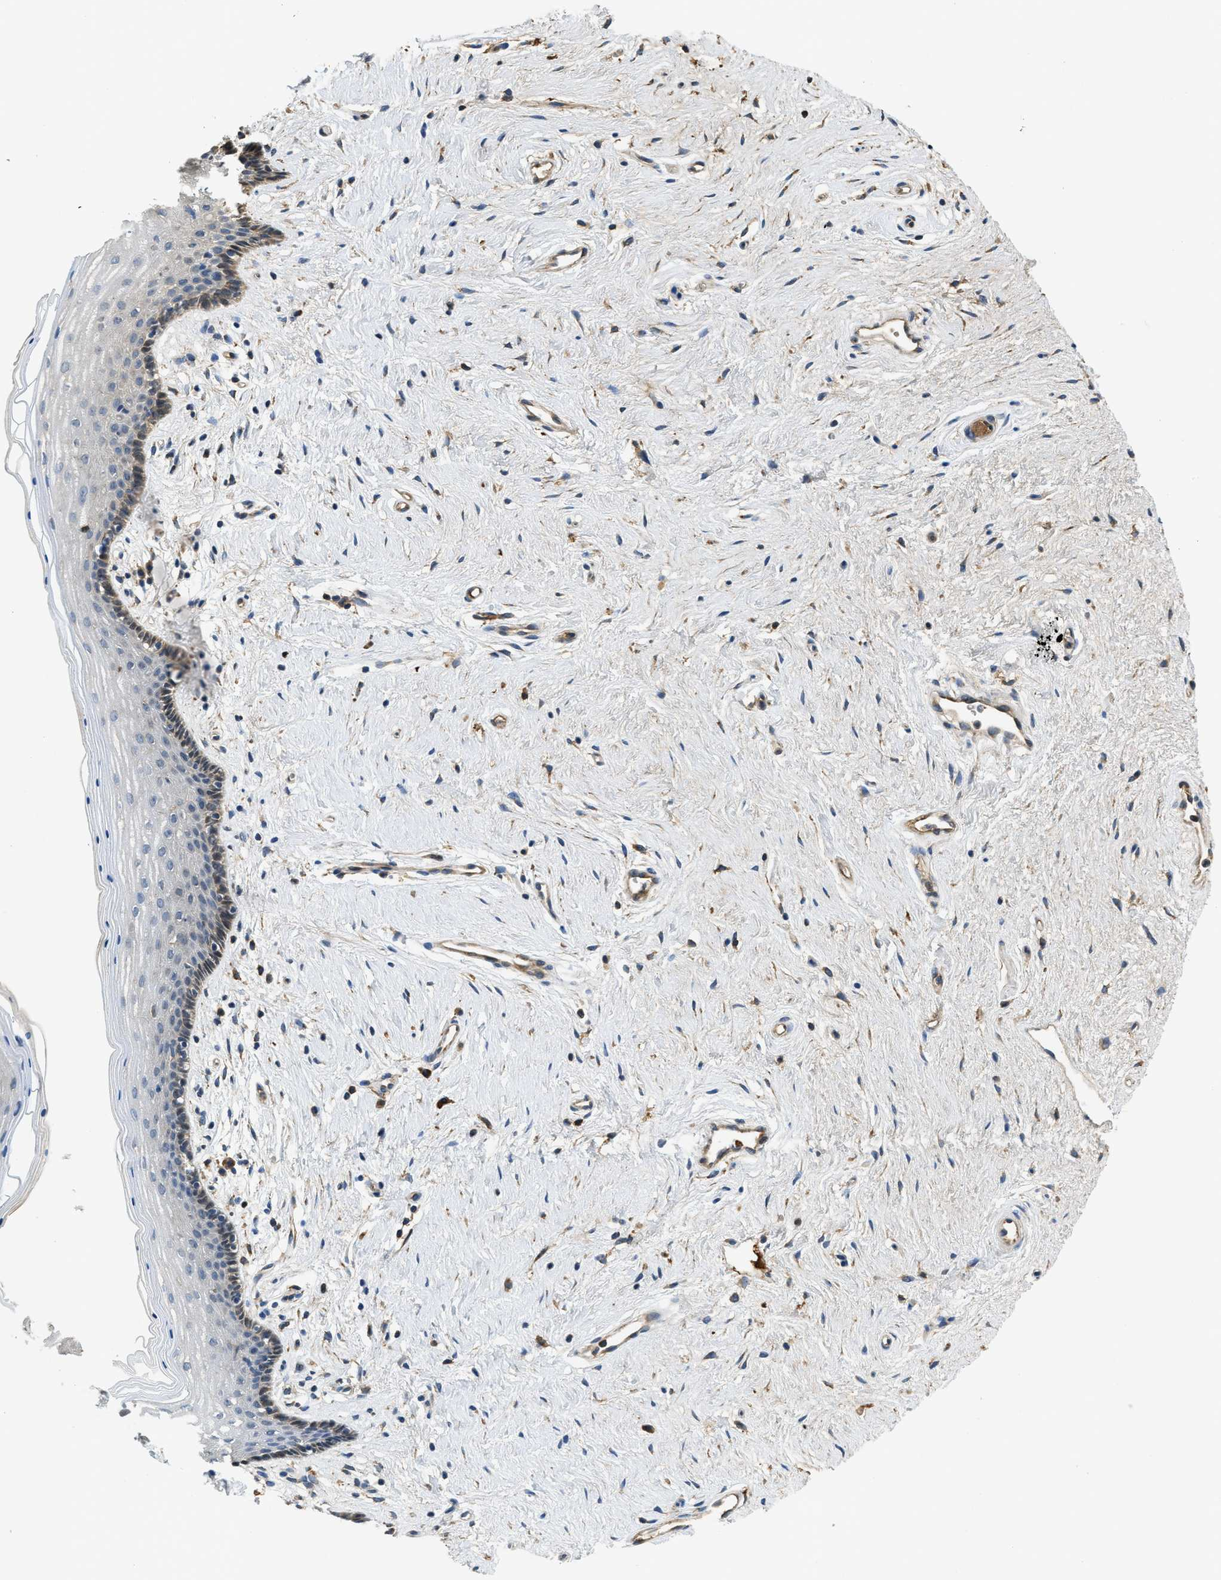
{"staining": {"intensity": "weak", "quantity": "<25%", "location": "cytoplasmic/membranous"}, "tissue": "vagina", "cell_type": "Squamous epithelial cells", "image_type": "normal", "snomed": [{"axis": "morphology", "description": "Normal tissue, NOS"}, {"axis": "topography", "description": "Vagina"}], "caption": "This is an immunohistochemistry (IHC) micrograph of unremarkable vagina. There is no expression in squamous epithelial cells.", "gene": "RIPK2", "patient": {"sex": "female", "age": 44}}